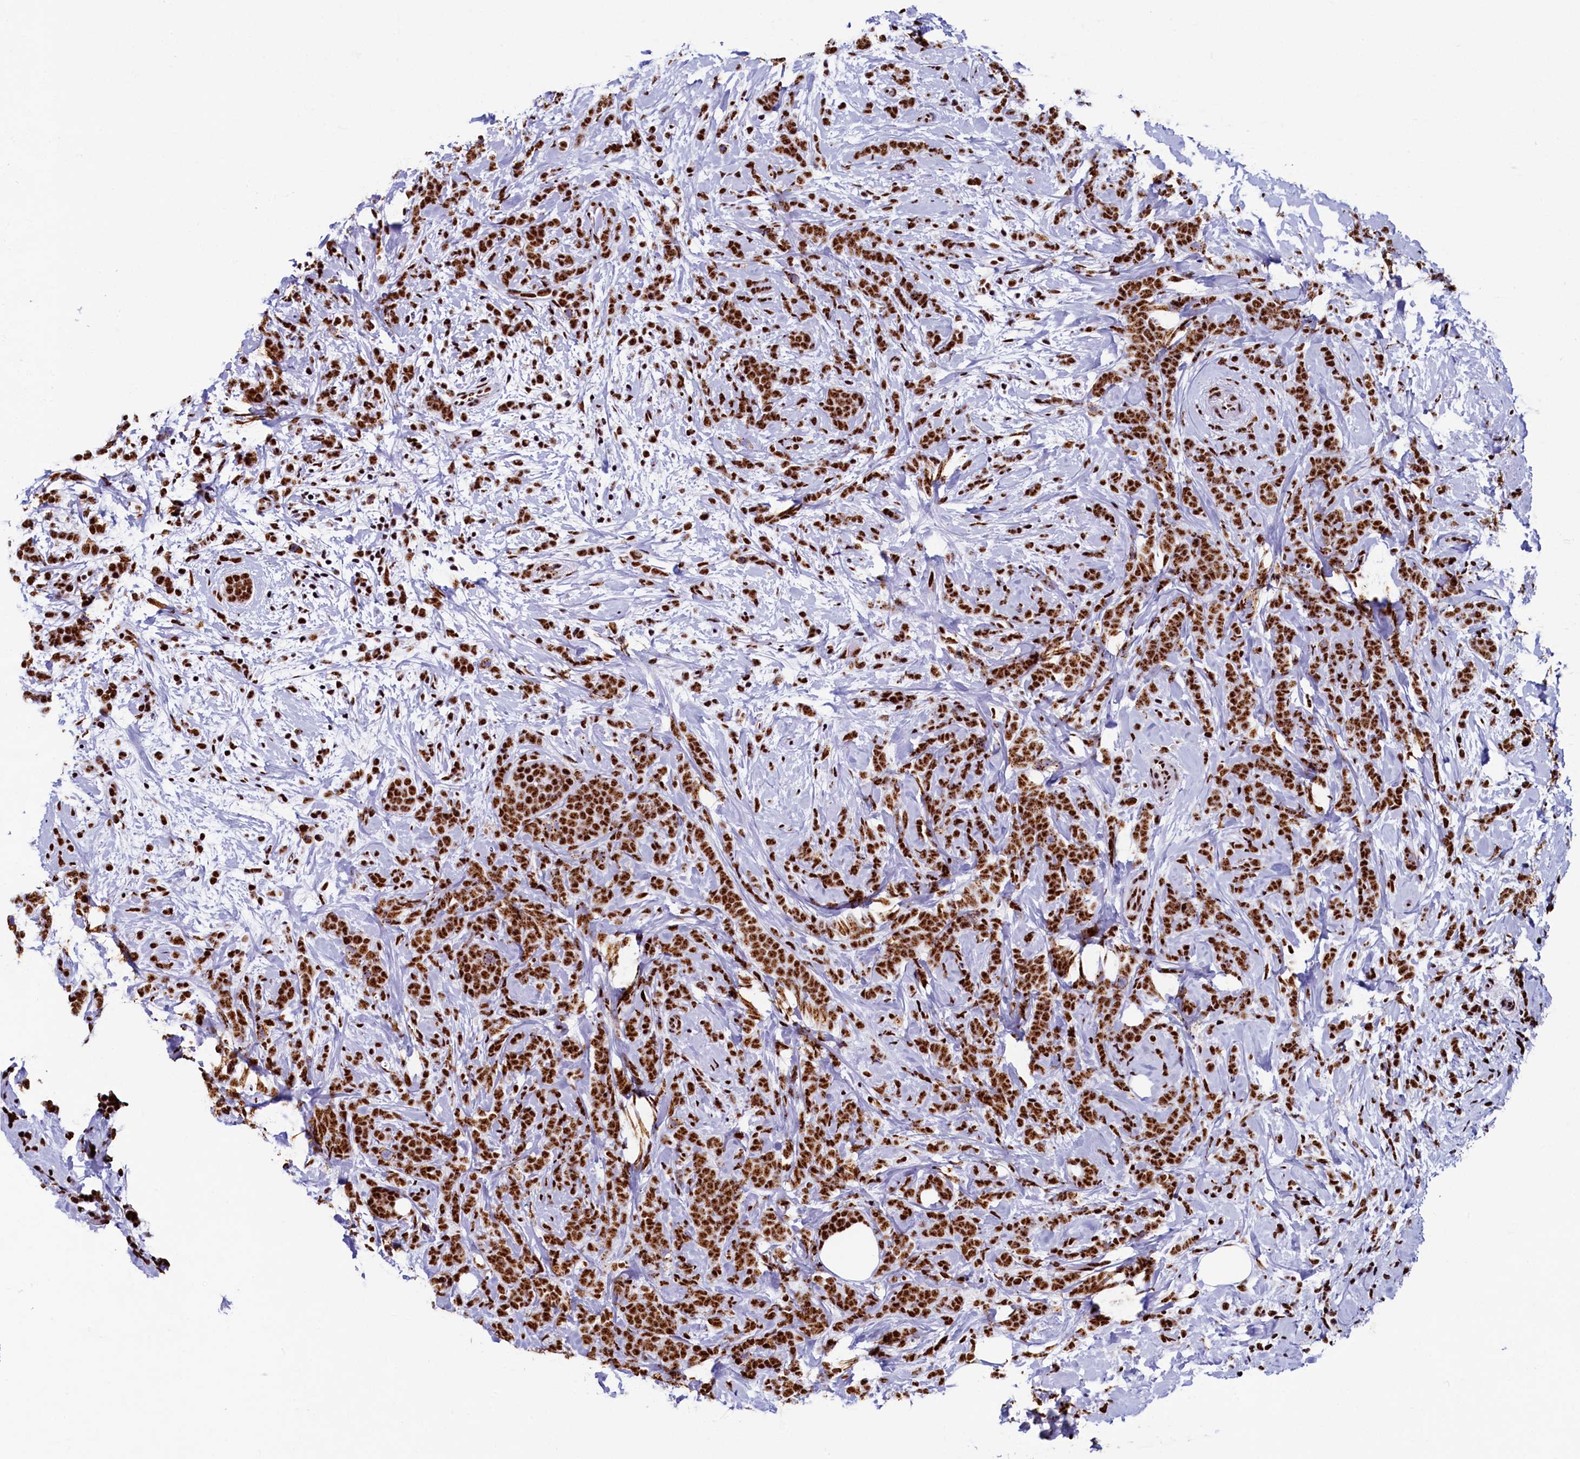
{"staining": {"intensity": "strong", "quantity": ">75%", "location": "nuclear"}, "tissue": "breast cancer", "cell_type": "Tumor cells", "image_type": "cancer", "snomed": [{"axis": "morphology", "description": "Lobular carcinoma"}, {"axis": "topography", "description": "Breast"}], "caption": "Lobular carcinoma (breast) tissue reveals strong nuclear staining in about >75% of tumor cells, visualized by immunohistochemistry.", "gene": "SRRM2", "patient": {"sex": "female", "age": 58}}